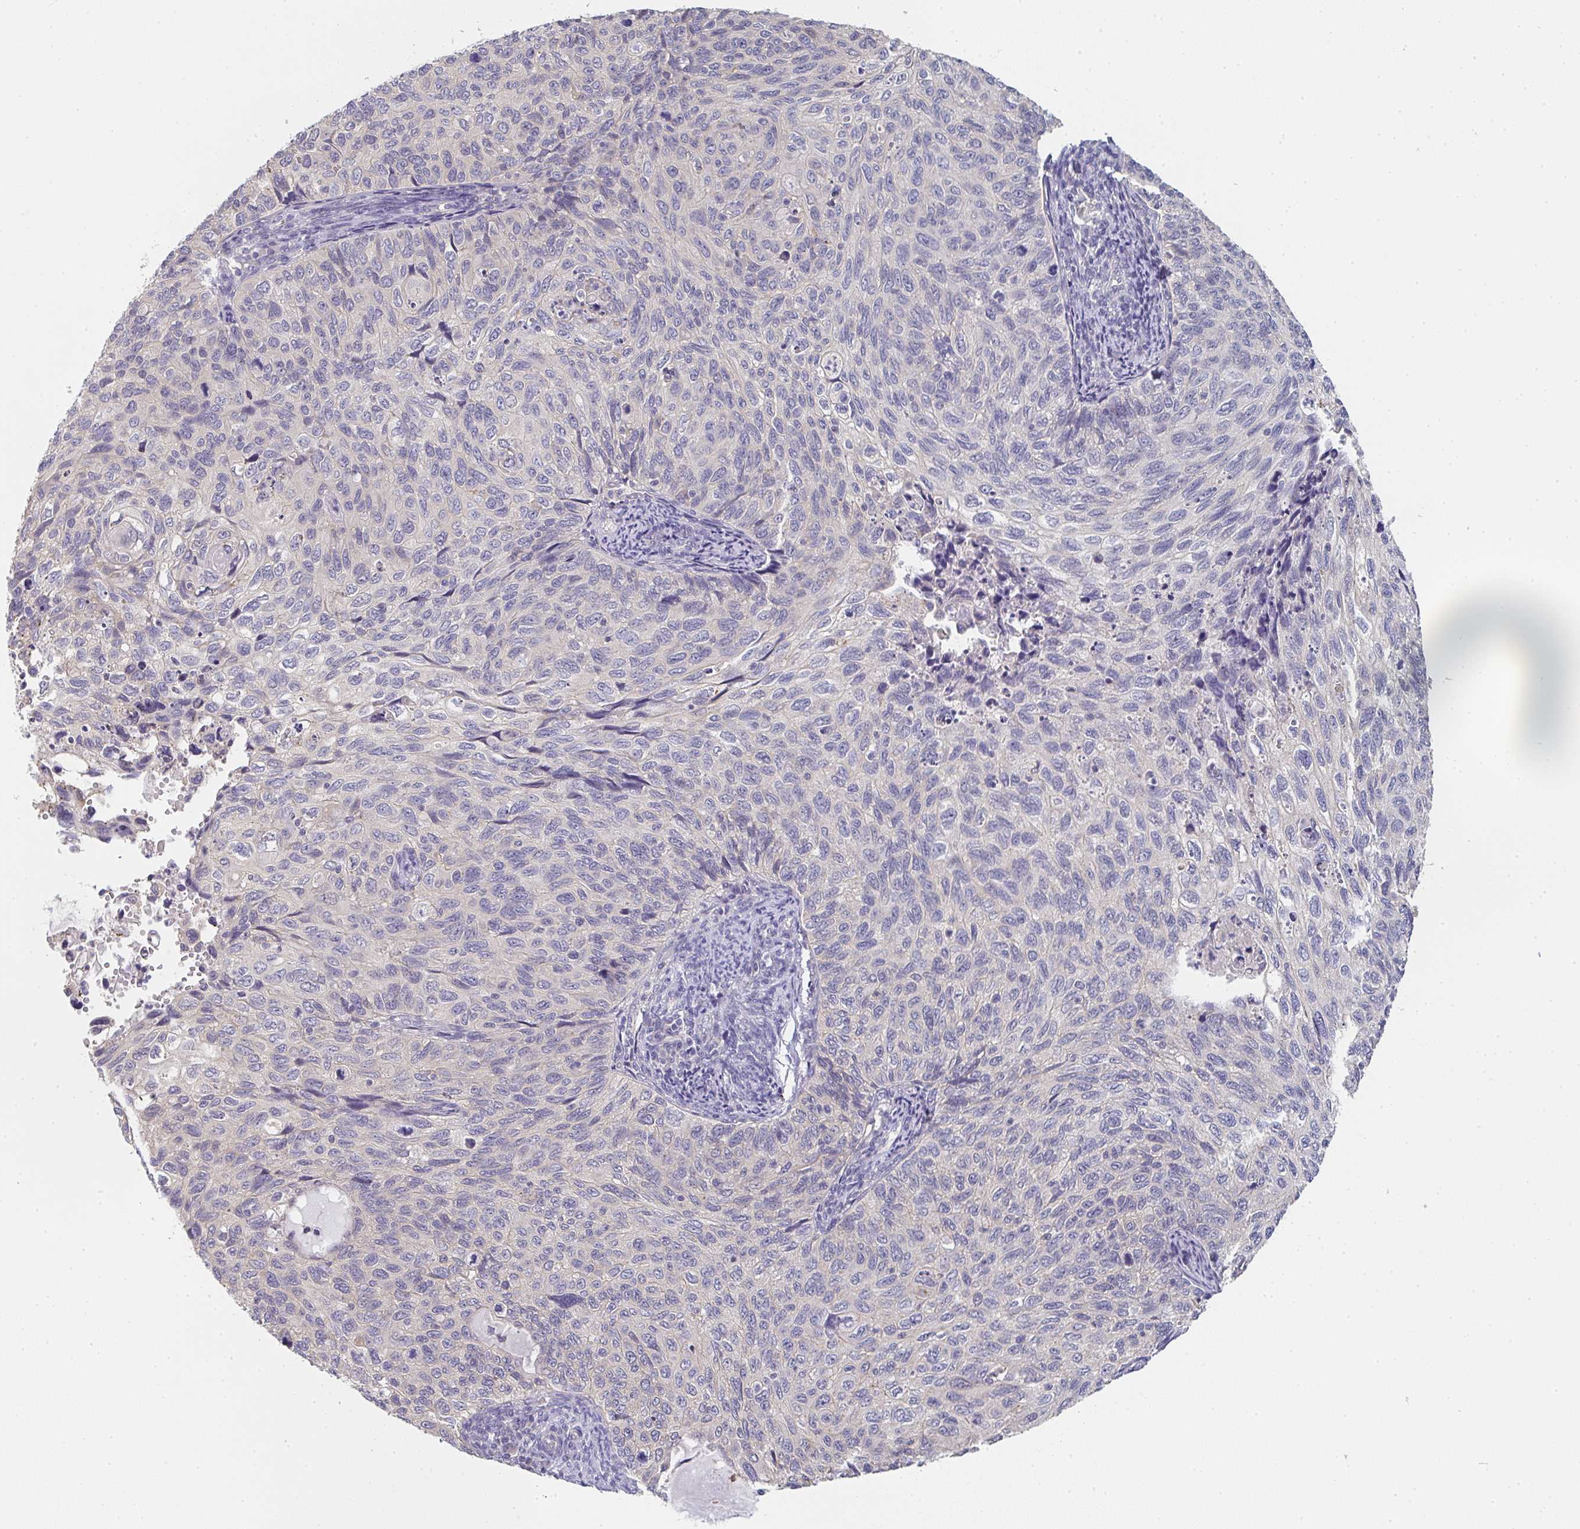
{"staining": {"intensity": "negative", "quantity": "none", "location": "none"}, "tissue": "cervical cancer", "cell_type": "Tumor cells", "image_type": "cancer", "snomed": [{"axis": "morphology", "description": "Squamous cell carcinoma, NOS"}, {"axis": "topography", "description": "Cervix"}], "caption": "Immunohistochemistry (IHC) photomicrograph of human cervical cancer stained for a protein (brown), which exhibits no expression in tumor cells.", "gene": "CHMP5", "patient": {"sex": "female", "age": 70}}